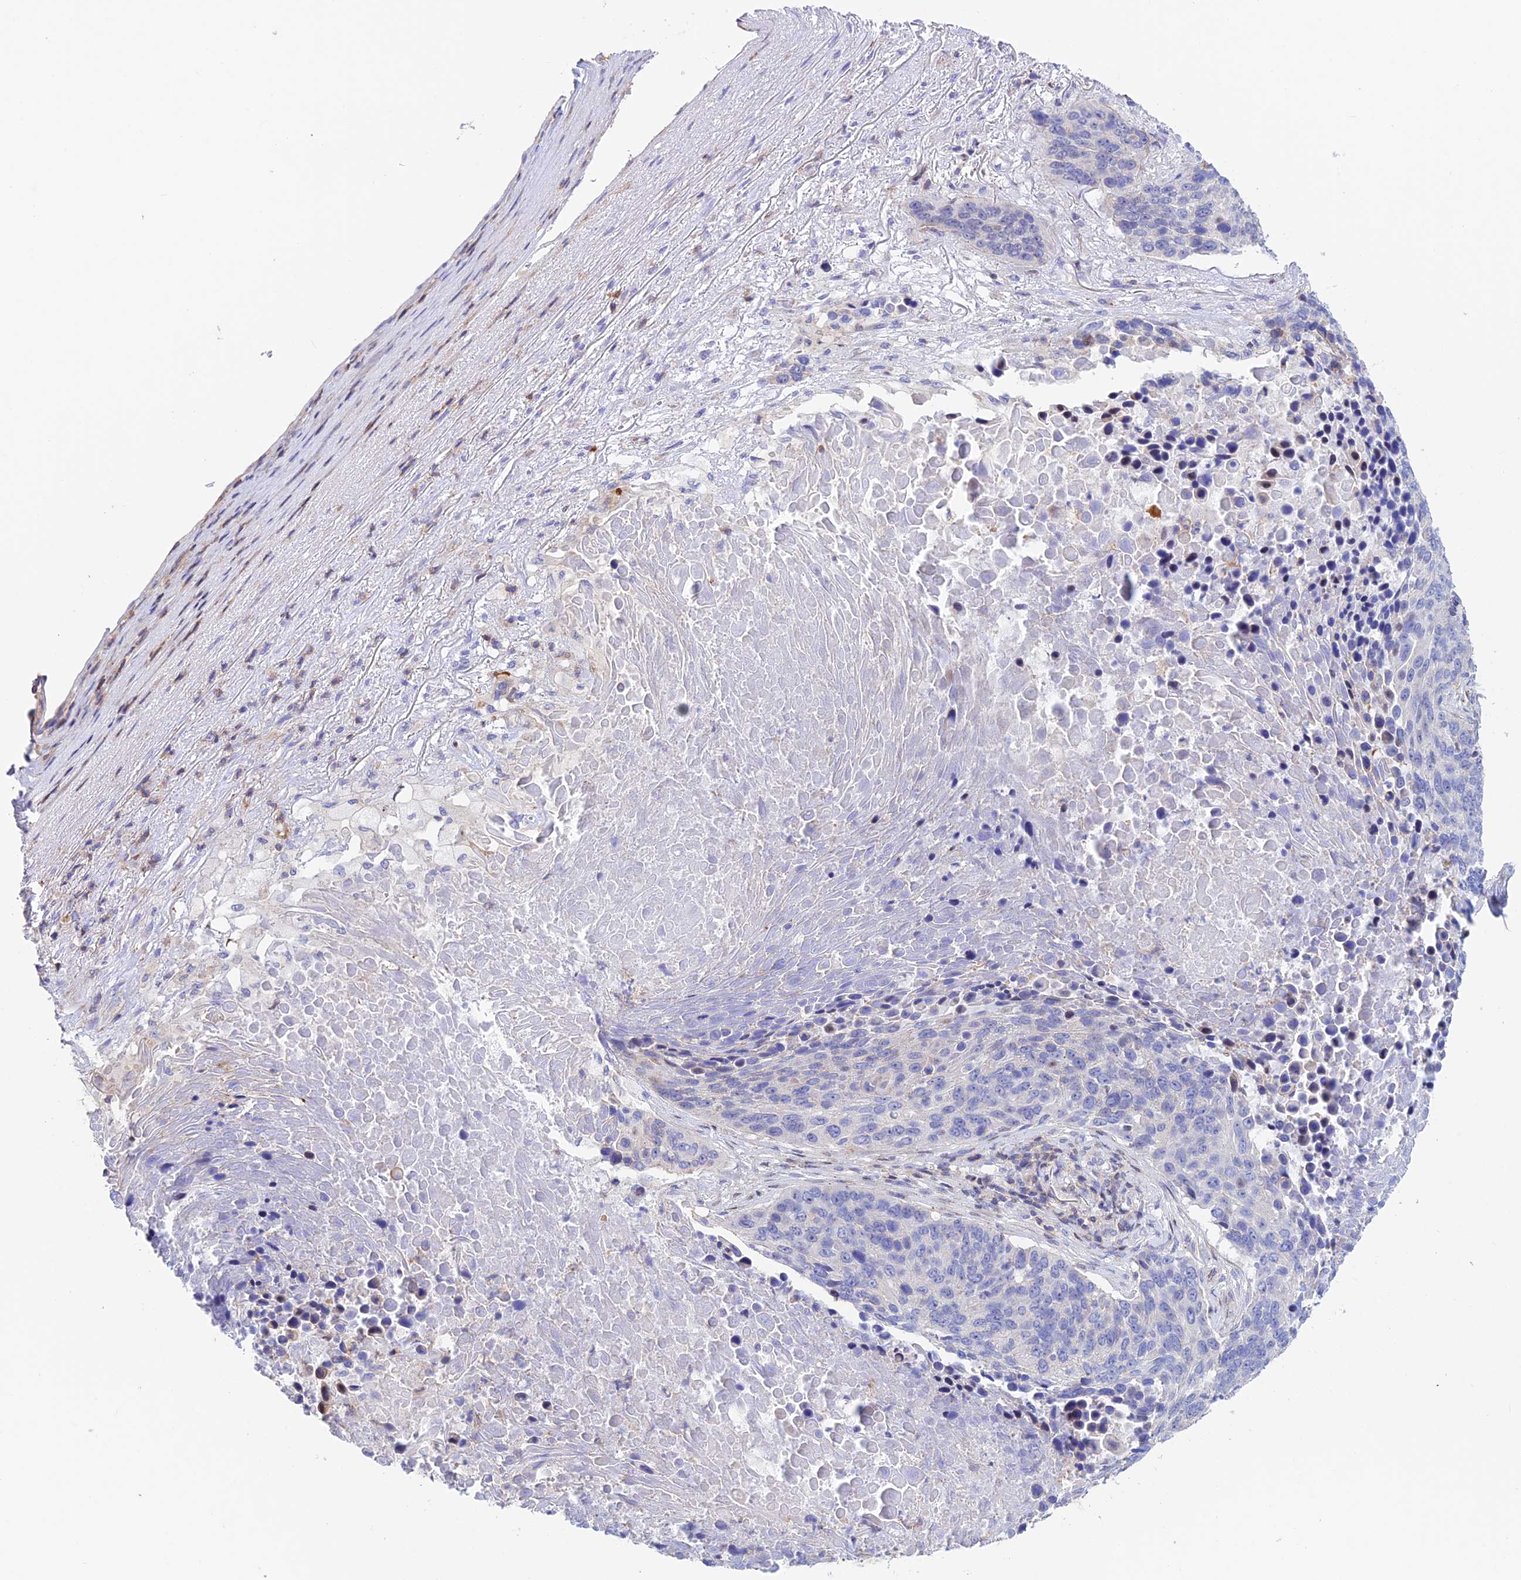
{"staining": {"intensity": "negative", "quantity": "none", "location": "none"}, "tissue": "lung cancer", "cell_type": "Tumor cells", "image_type": "cancer", "snomed": [{"axis": "morphology", "description": "Normal tissue, NOS"}, {"axis": "morphology", "description": "Squamous cell carcinoma, NOS"}, {"axis": "topography", "description": "Lymph node"}, {"axis": "topography", "description": "Lung"}], "caption": "An IHC photomicrograph of lung cancer is shown. There is no staining in tumor cells of lung cancer. (DAB immunohistochemistry with hematoxylin counter stain).", "gene": "PRIM1", "patient": {"sex": "male", "age": 66}}